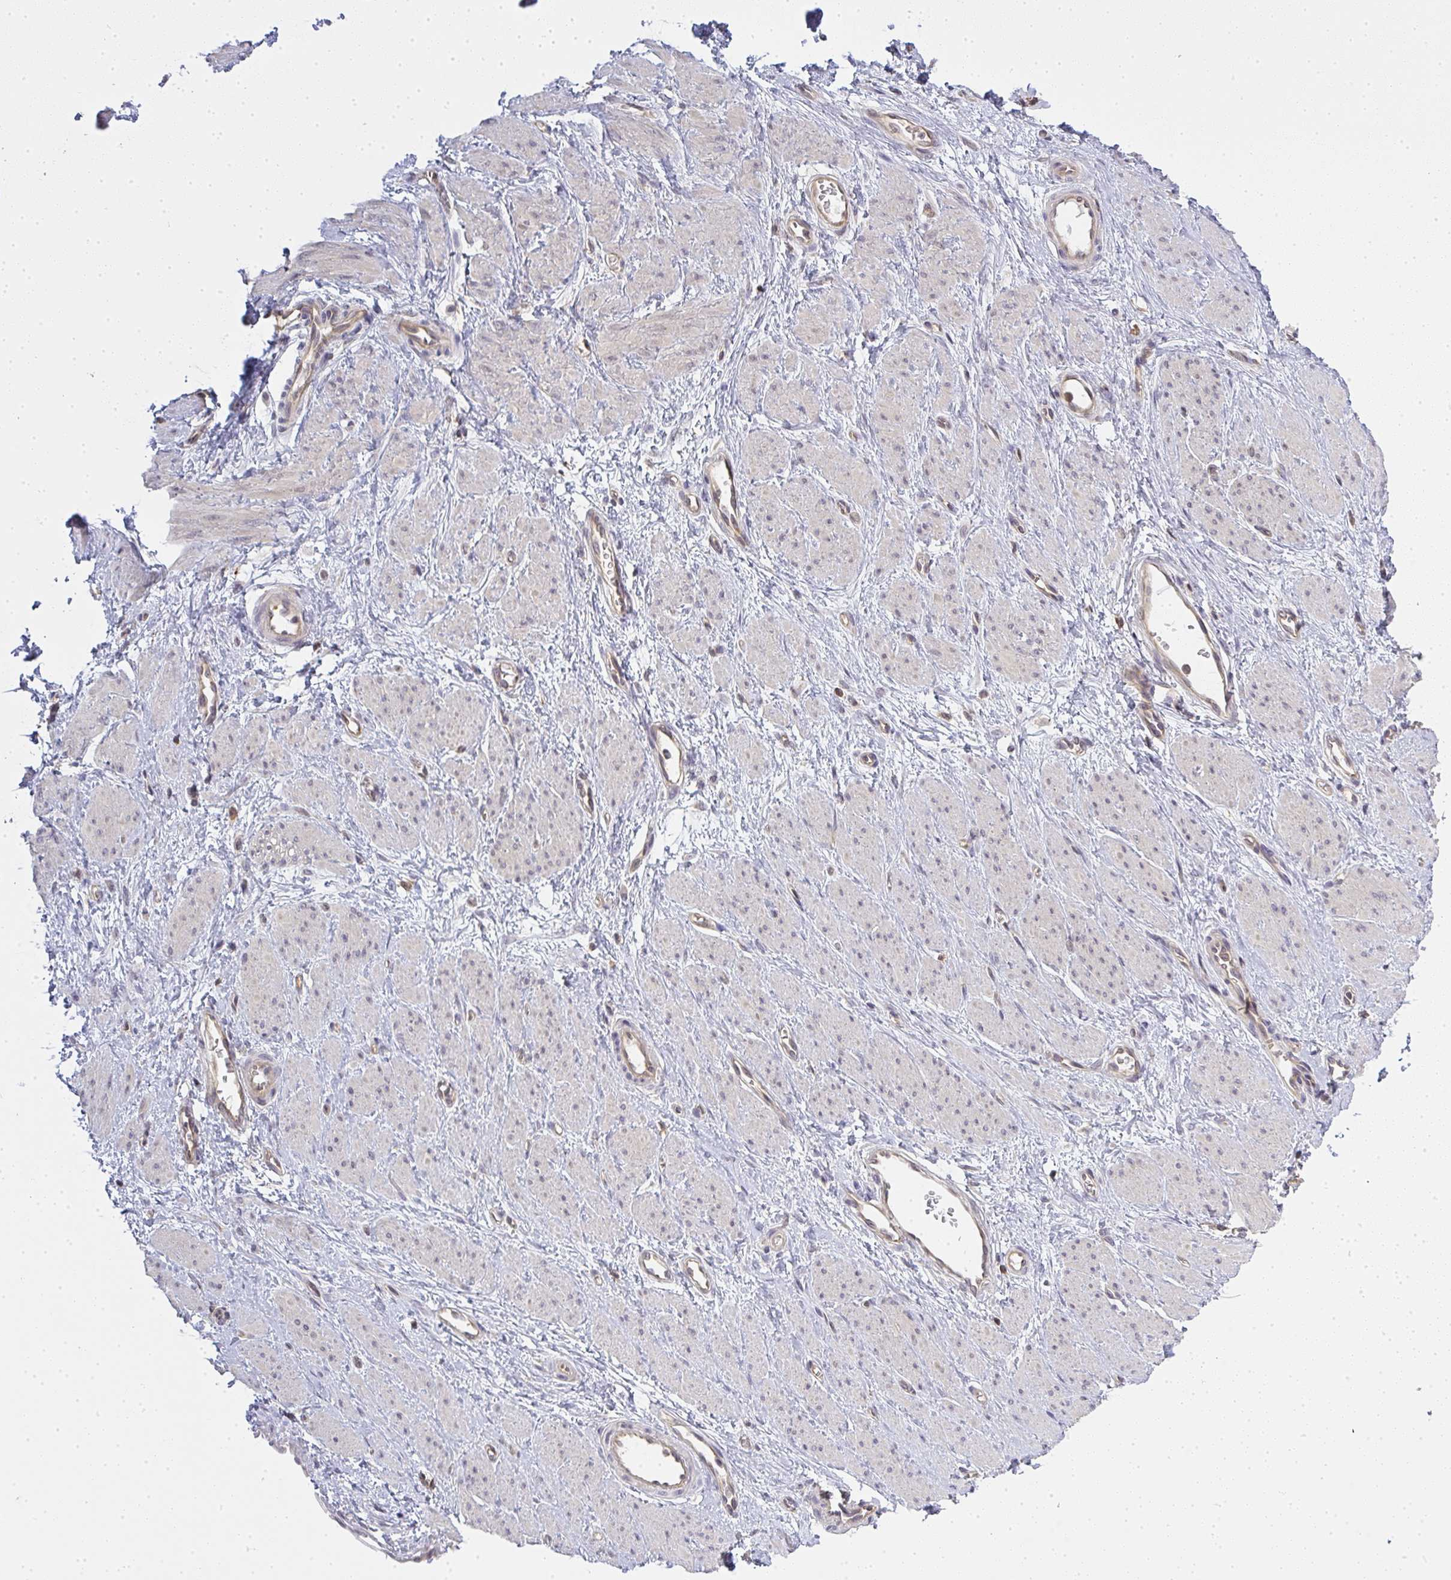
{"staining": {"intensity": "negative", "quantity": "none", "location": "none"}, "tissue": "smooth muscle", "cell_type": "Smooth muscle cells", "image_type": "normal", "snomed": [{"axis": "morphology", "description": "Normal tissue, NOS"}, {"axis": "topography", "description": "Smooth muscle"}, {"axis": "topography", "description": "Uterus"}], "caption": "Smooth muscle stained for a protein using IHC demonstrates no expression smooth muscle cells.", "gene": "GSDMB", "patient": {"sex": "female", "age": 39}}